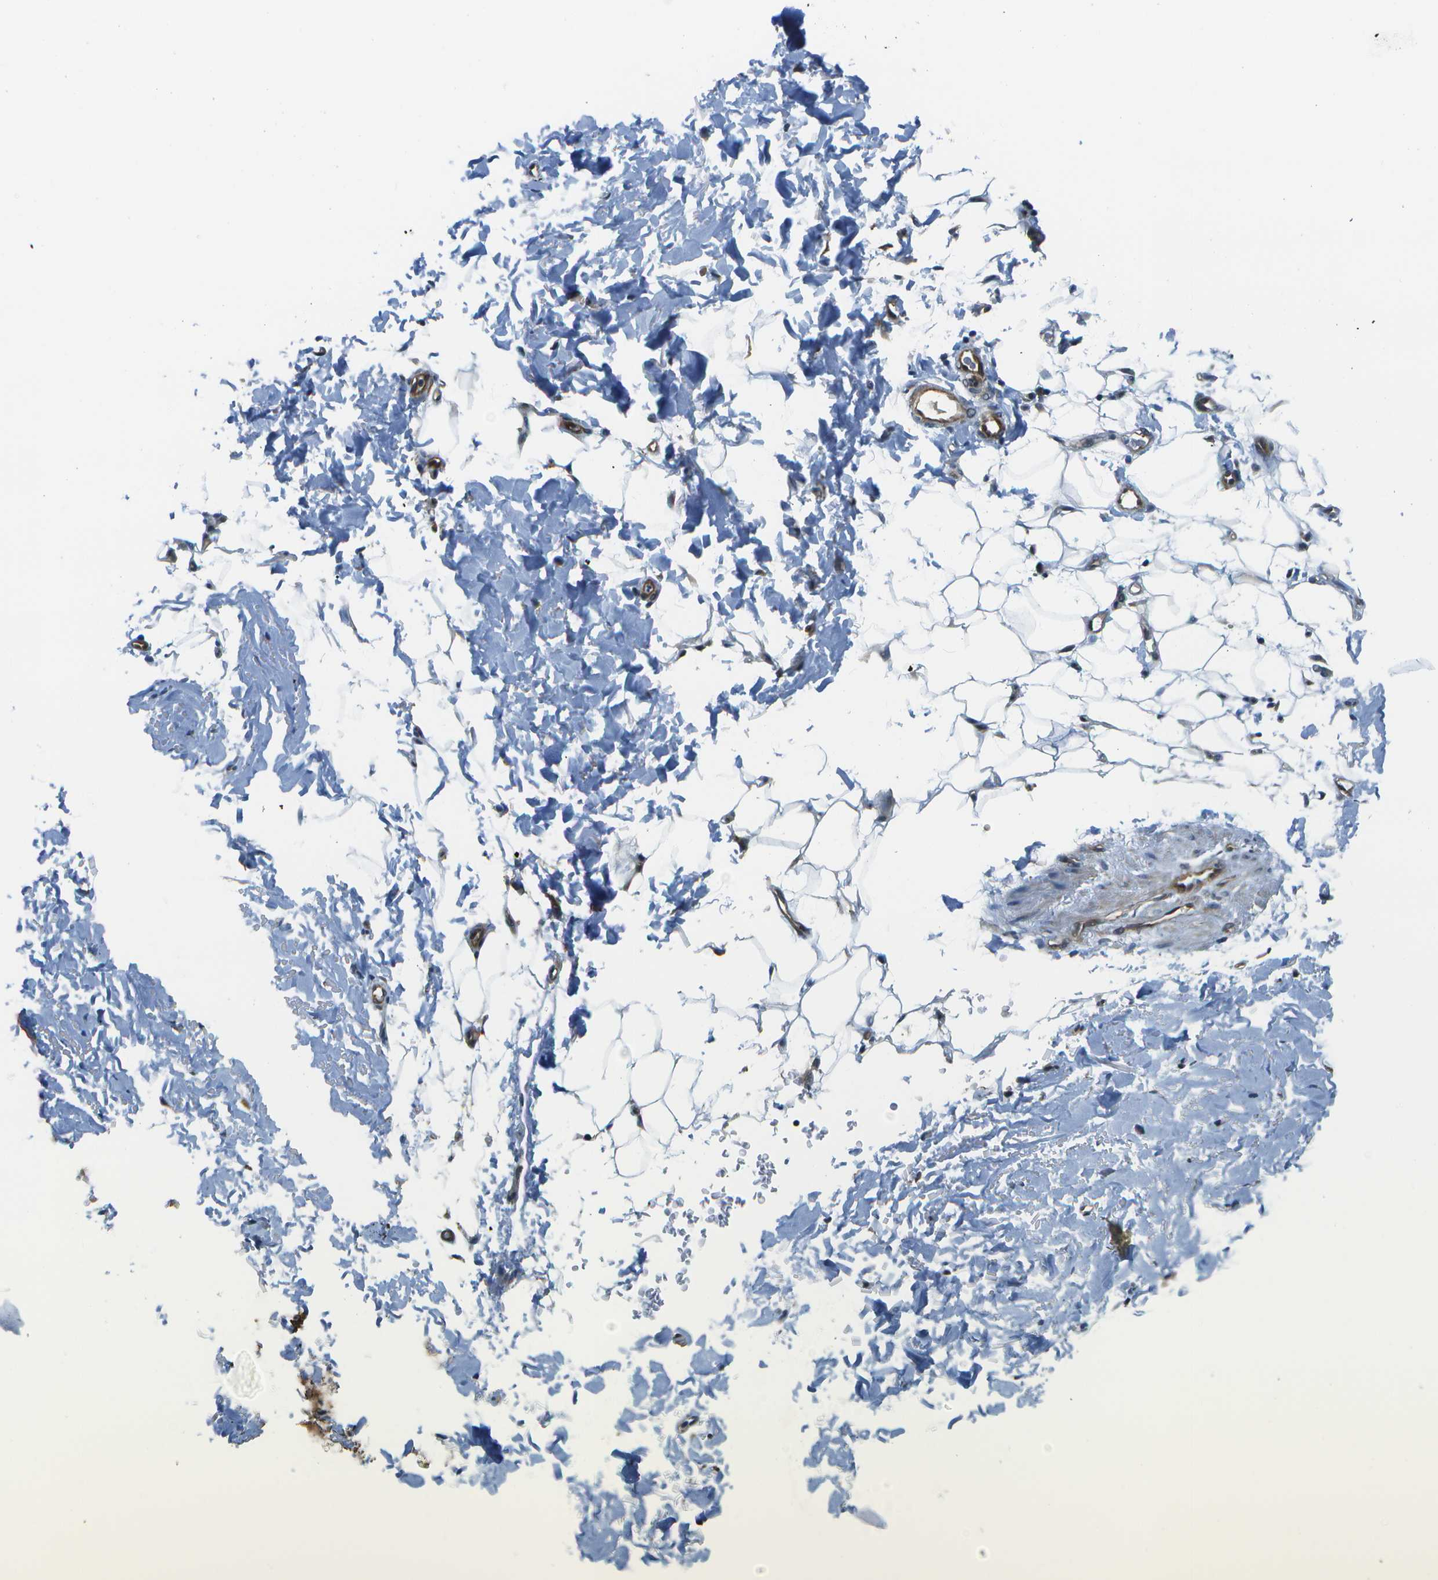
{"staining": {"intensity": "negative", "quantity": "none", "location": "none"}, "tissue": "adipose tissue", "cell_type": "Adipocytes", "image_type": "normal", "snomed": [{"axis": "morphology", "description": "Normal tissue, NOS"}, {"axis": "topography", "description": "Cartilage tissue"}, {"axis": "topography", "description": "Bronchus"}], "caption": "This image is of unremarkable adipose tissue stained with immunohistochemistry to label a protein in brown with the nuclei are counter-stained blue. There is no positivity in adipocytes.", "gene": "KIAA0040", "patient": {"sex": "female", "age": 73}}